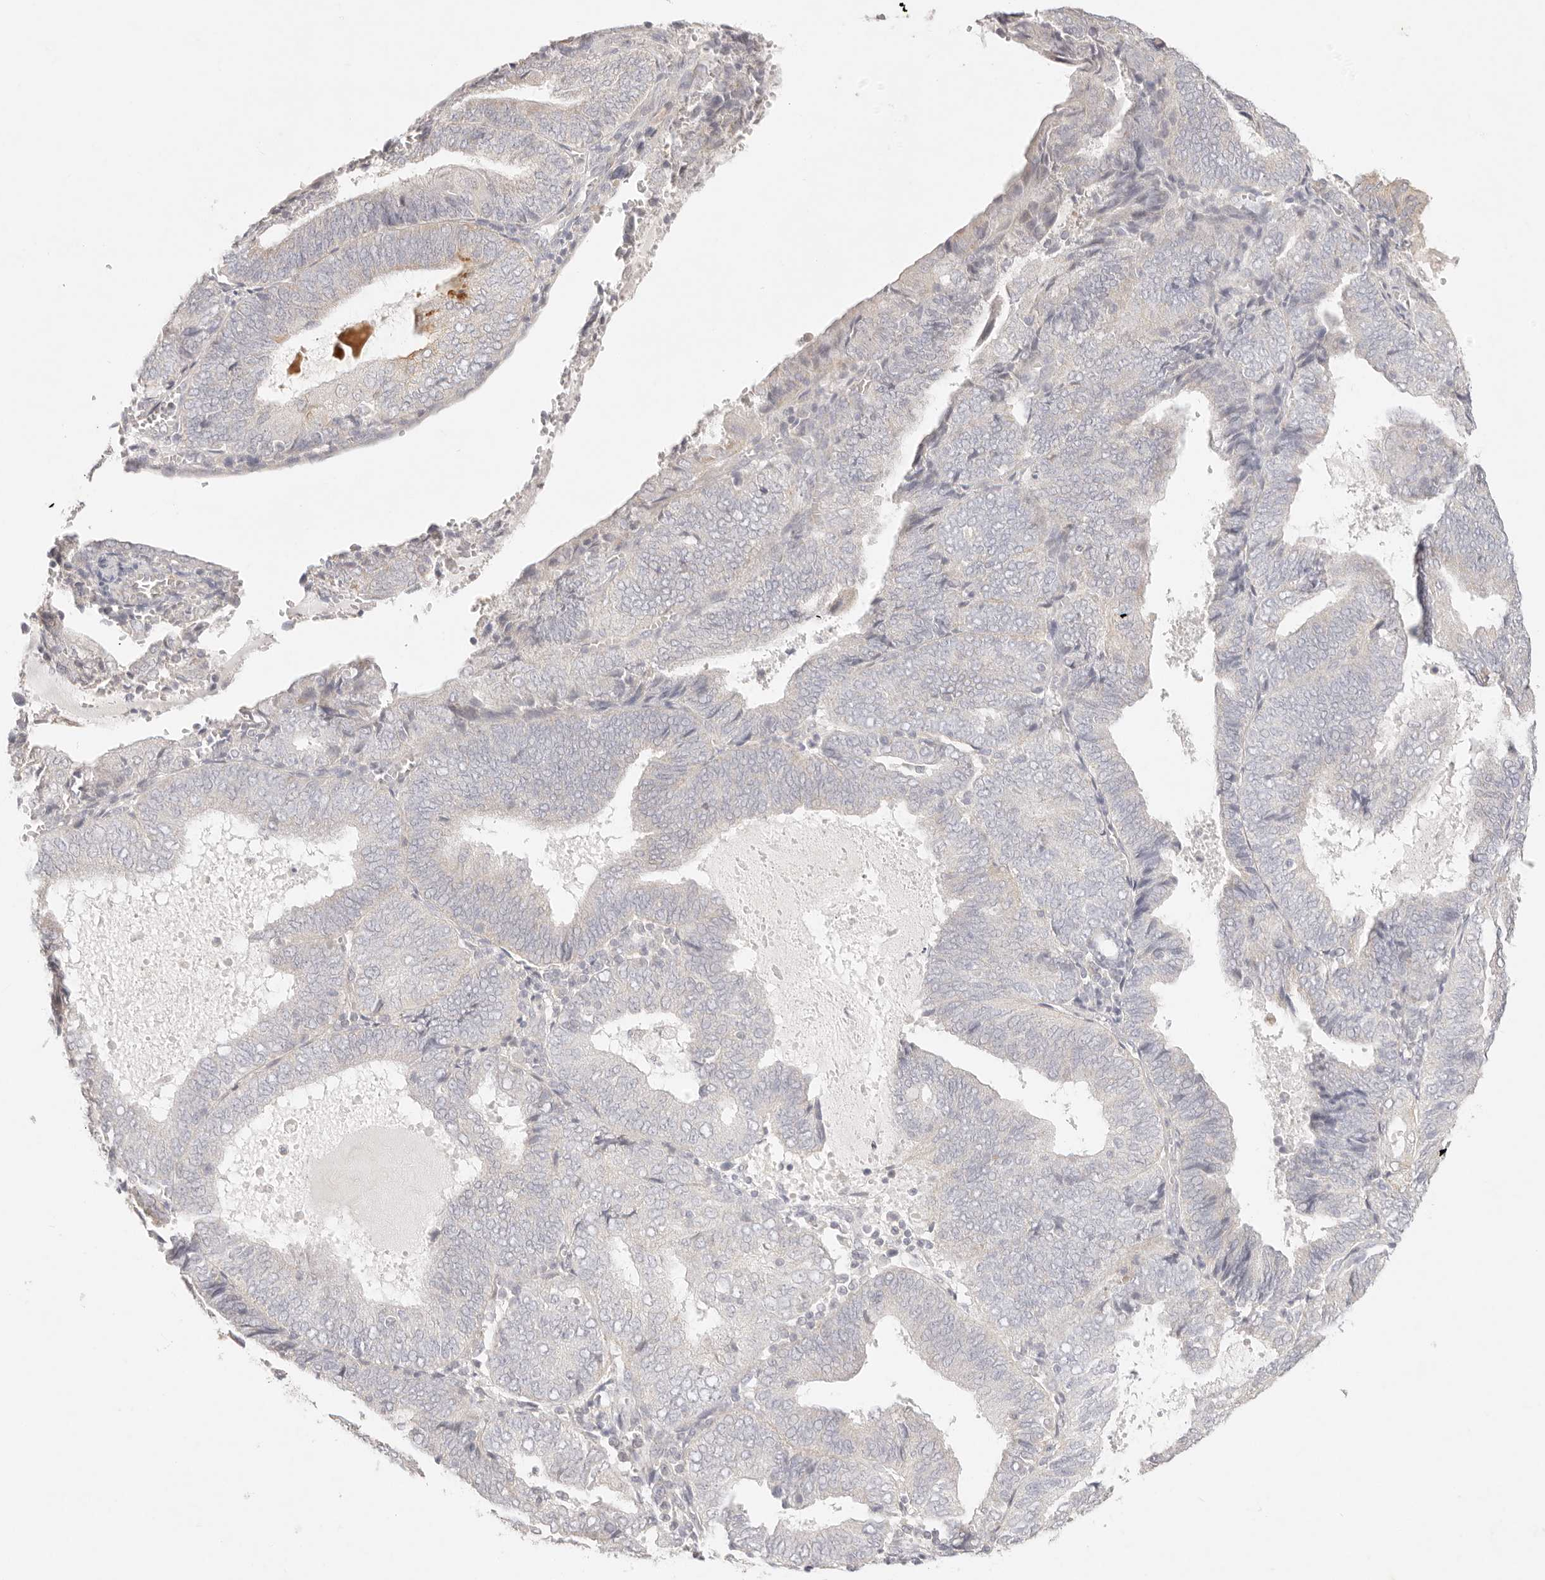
{"staining": {"intensity": "negative", "quantity": "none", "location": "none"}, "tissue": "endometrial cancer", "cell_type": "Tumor cells", "image_type": "cancer", "snomed": [{"axis": "morphology", "description": "Adenocarcinoma, NOS"}, {"axis": "topography", "description": "Endometrium"}], "caption": "Tumor cells show no significant protein expression in endometrial adenocarcinoma.", "gene": "GPR156", "patient": {"sex": "female", "age": 81}}